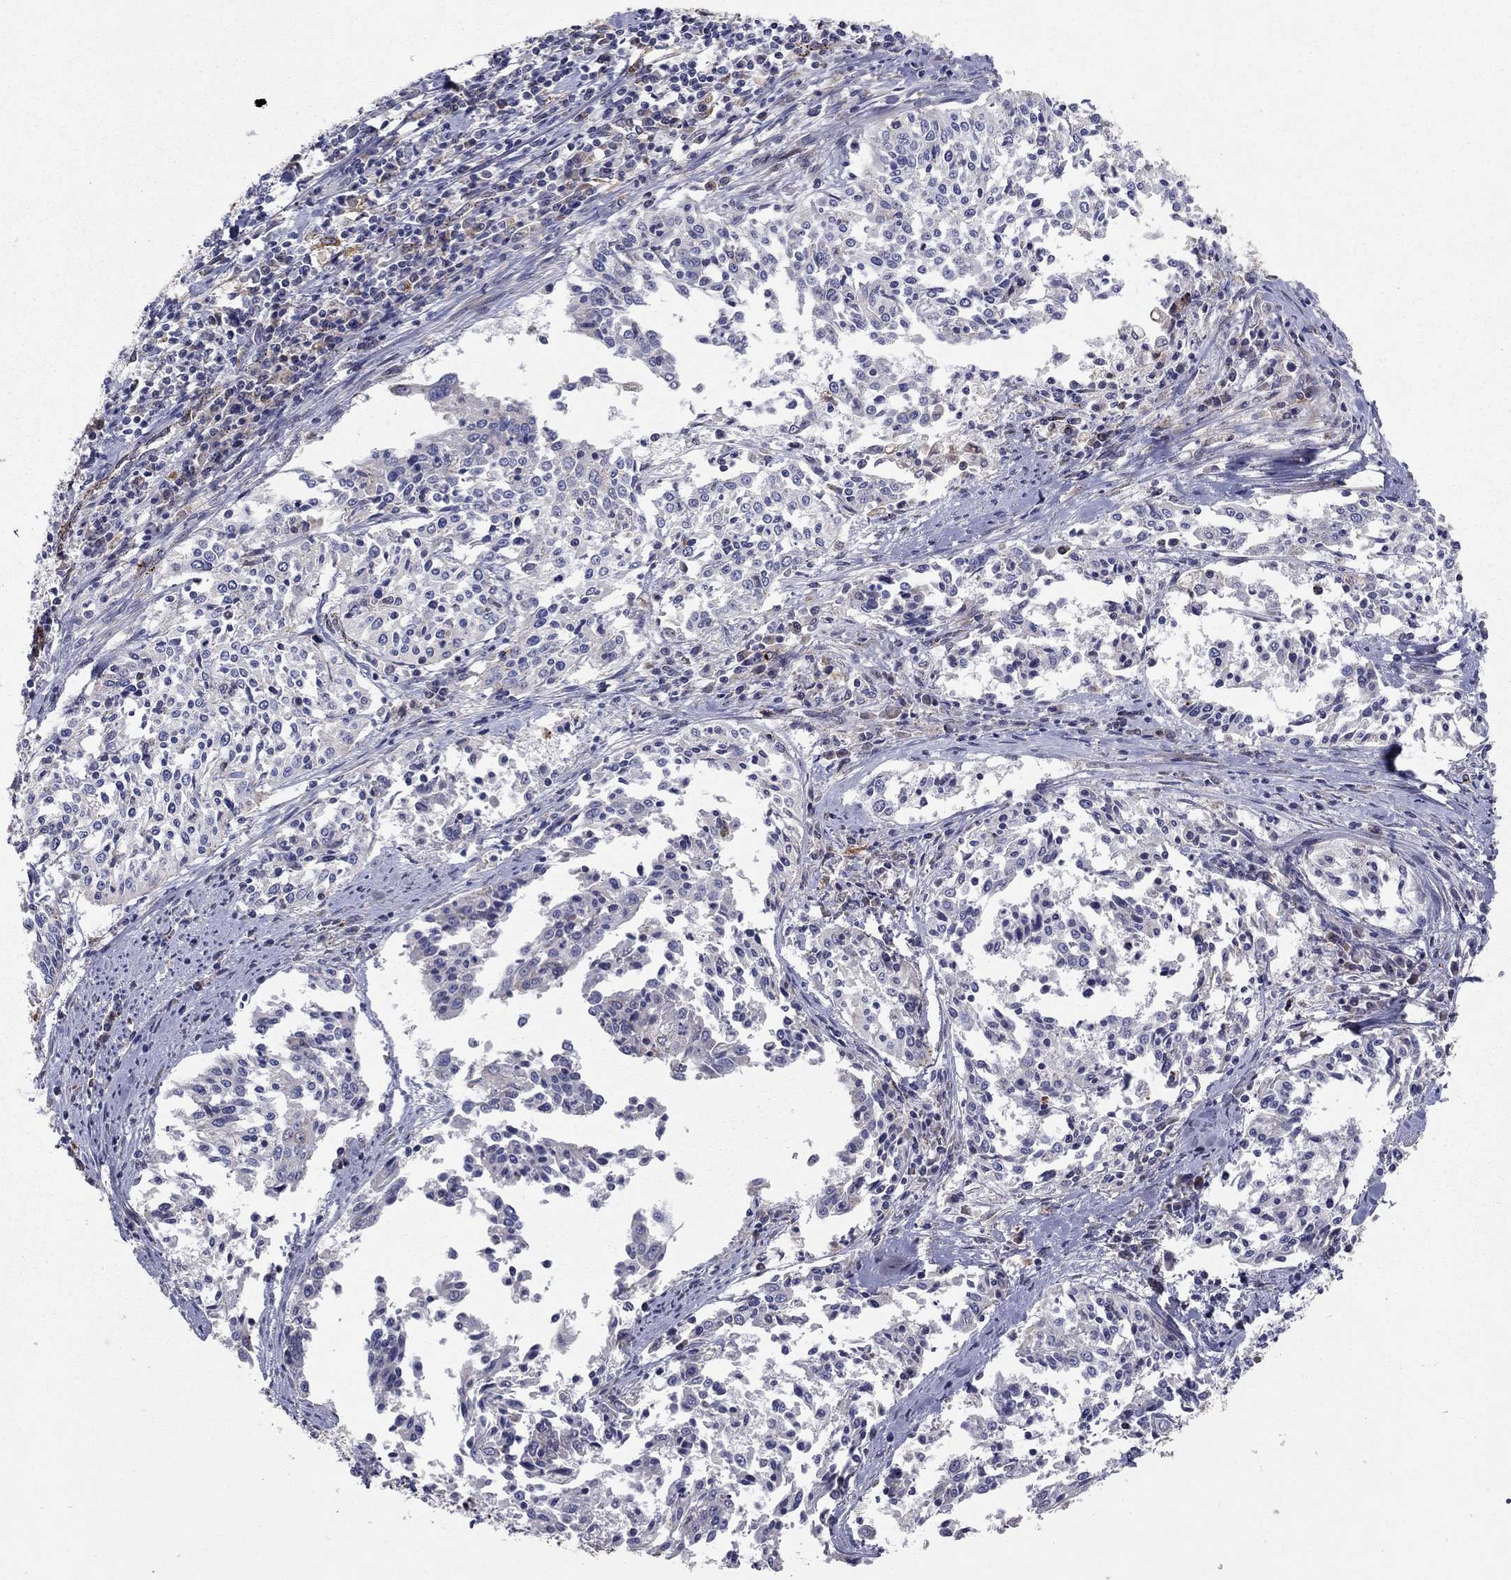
{"staining": {"intensity": "negative", "quantity": "none", "location": "none"}, "tissue": "cervical cancer", "cell_type": "Tumor cells", "image_type": "cancer", "snomed": [{"axis": "morphology", "description": "Squamous cell carcinoma, NOS"}, {"axis": "topography", "description": "Cervix"}], "caption": "Immunohistochemical staining of human squamous cell carcinoma (cervical) reveals no significant staining in tumor cells.", "gene": "YIF1A", "patient": {"sex": "female", "age": 41}}